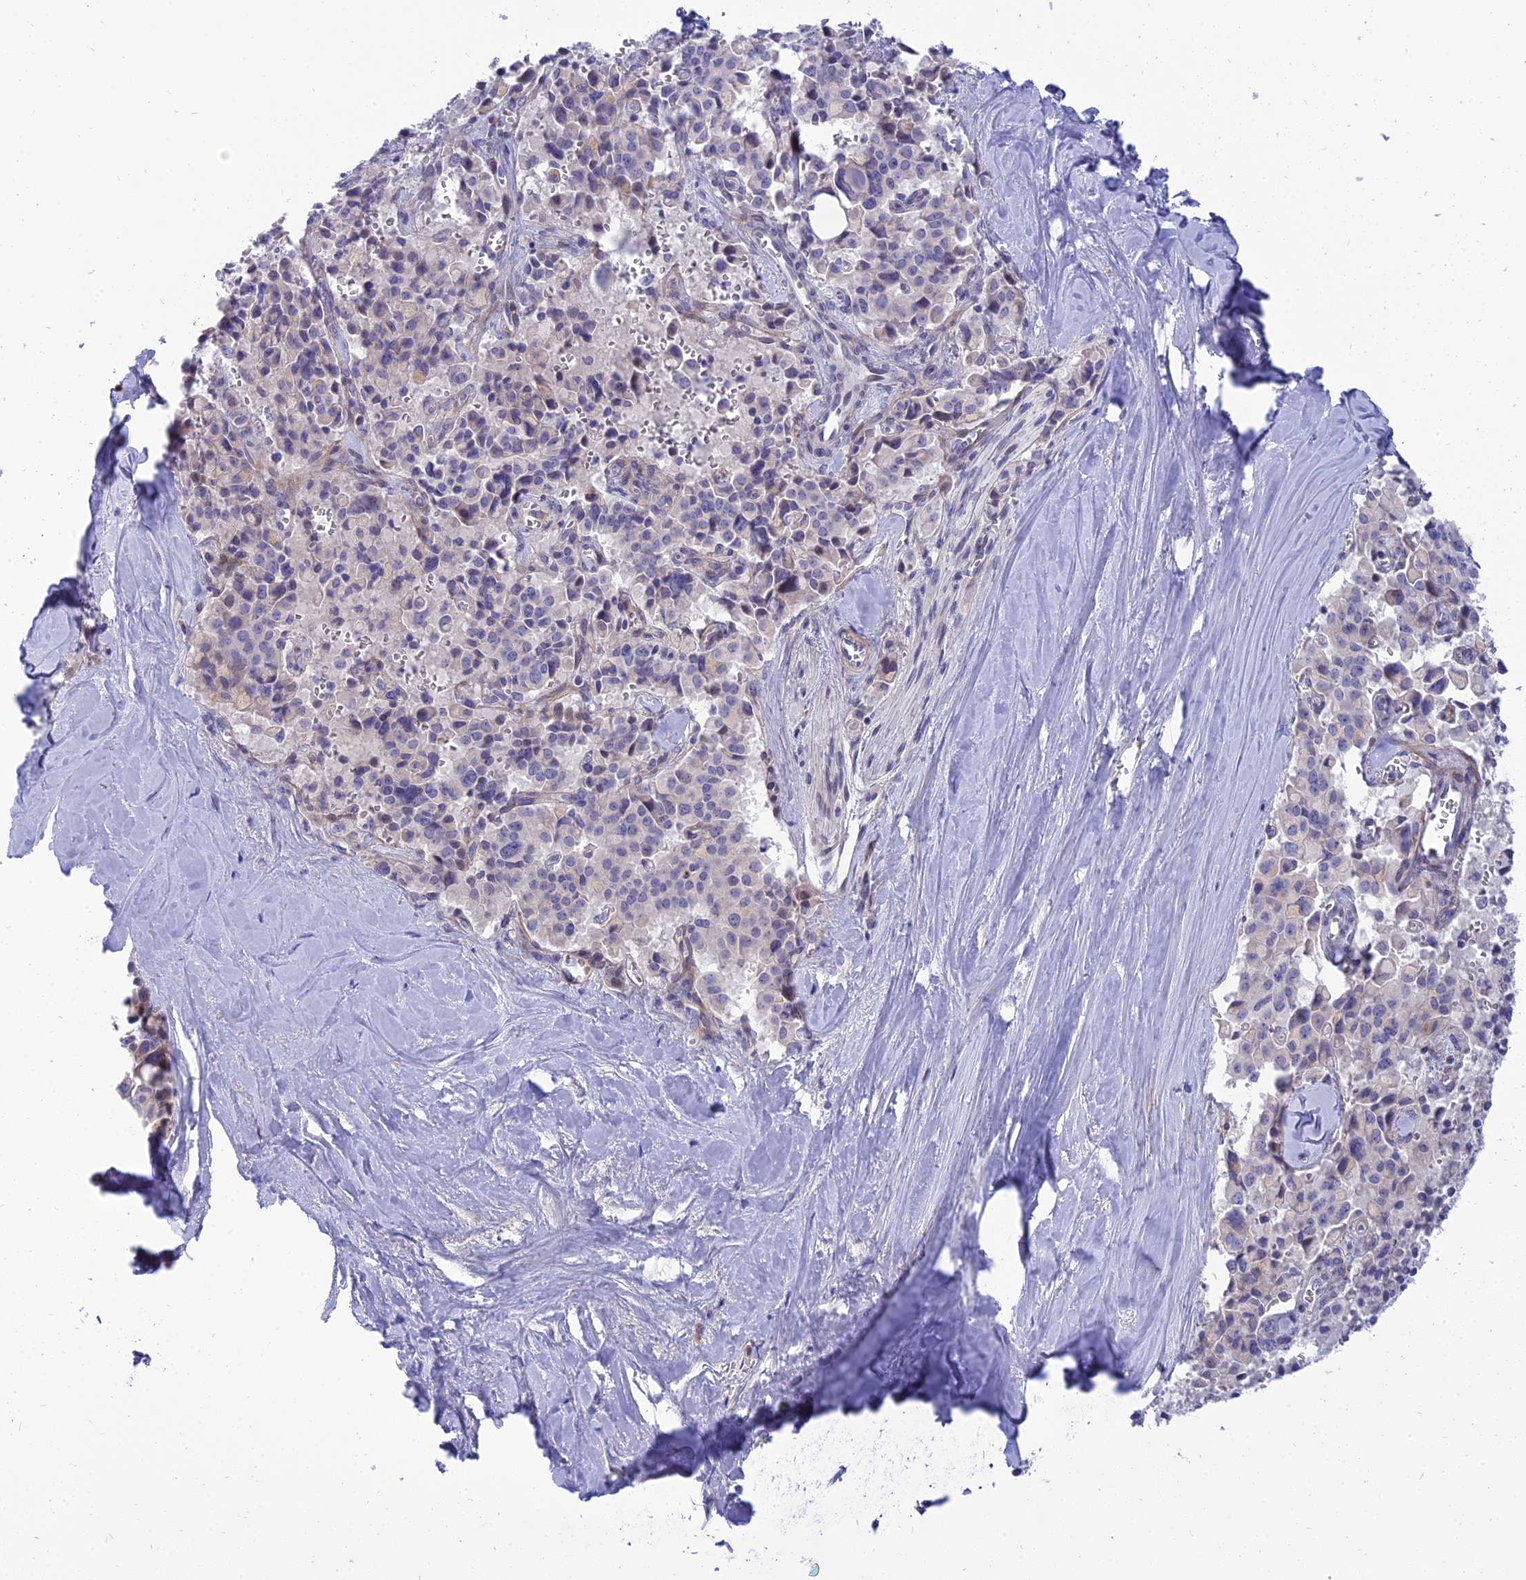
{"staining": {"intensity": "negative", "quantity": "none", "location": "none"}, "tissue": "pancreatic cancer", "cell_type": "Tumor cells", "image_type": "cancer", "snomed": [{"axis": "morphology", "description": "Adenocarcinoma, NOS"}, {"axis": "topography", "description": "Pancreas"}], "caption": "Histopathology image shows no significant protein positivity in tumor cells of pancreatic cancer.", "gene": "MBD3L1", "patient": {"sex": "male", "age": 65}}